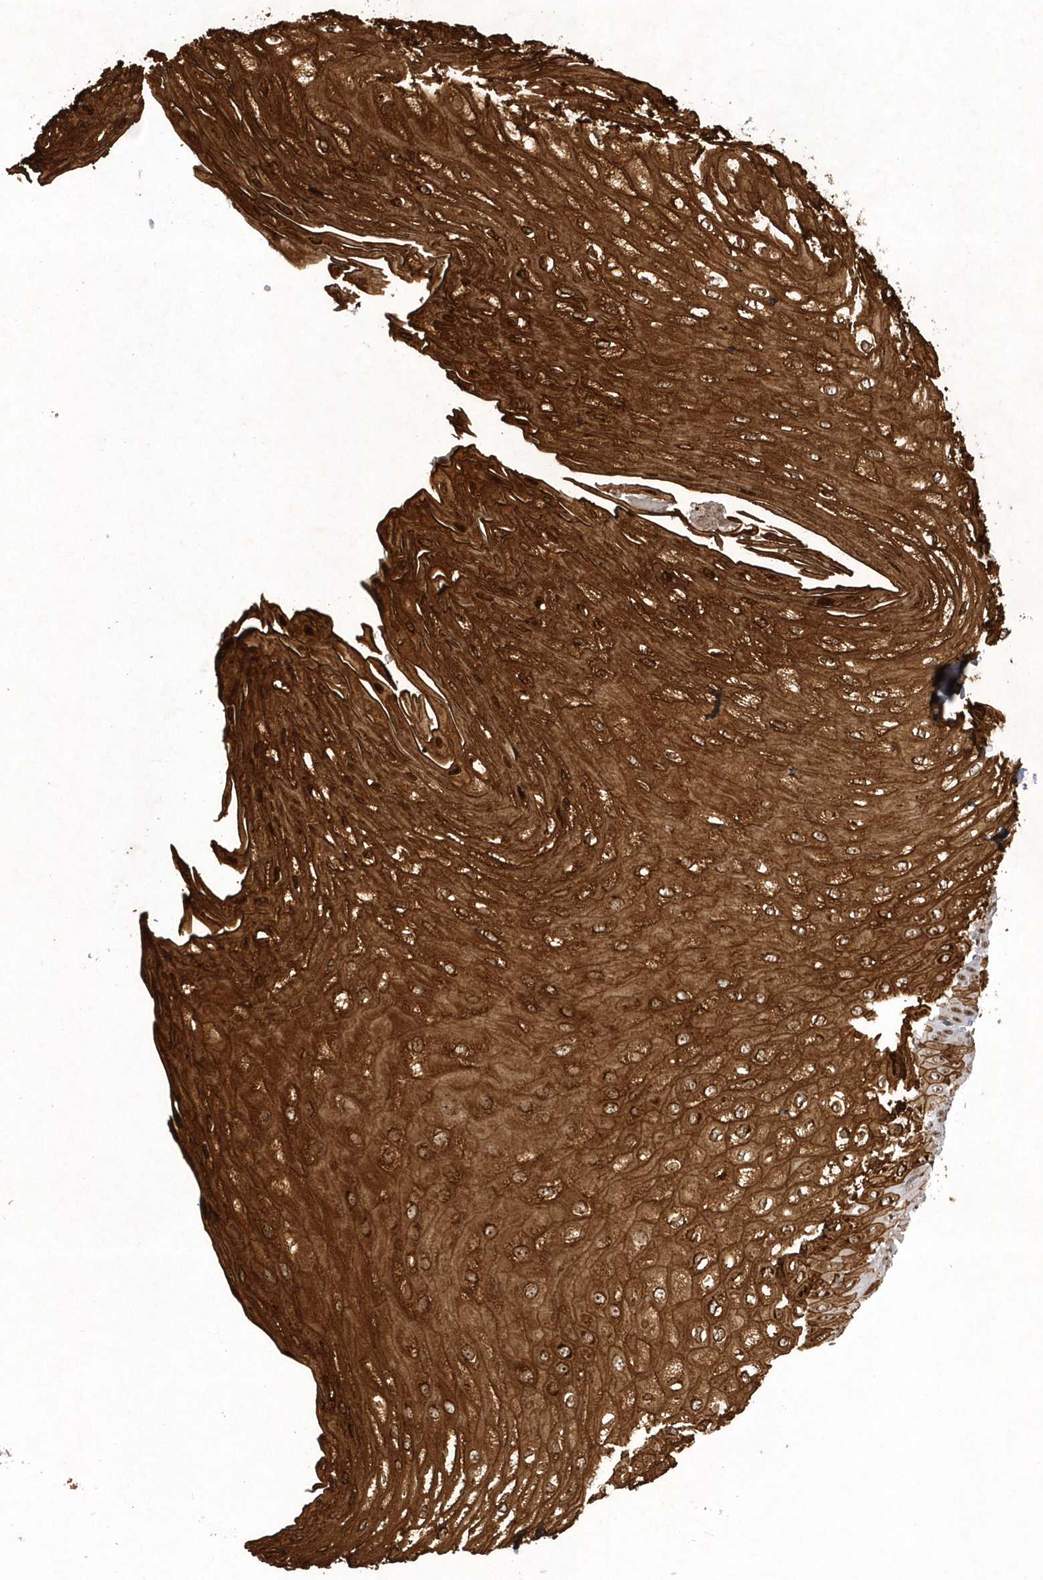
{"staining": {"intensity": "strong", "quantity": ">75%", "location": "cytoplasmic/membranous,nuclear"}, "tissue": "esophagus", "cell_type": "Squamous epithelial cells", "image_type": "normal", "snomed": [{"axis": "morphology", "description": "Normal tissue, NOS"}, {"axis": "topography", "description": "Esophagus"}], "caption": "Strong cytoplasmic/membranous,nuclear staining is present in approximately >75% of squamous epithelial cells in benign esophagus.", "gene": "NPM3", "patient": {"sex": "male", "age": 60}}